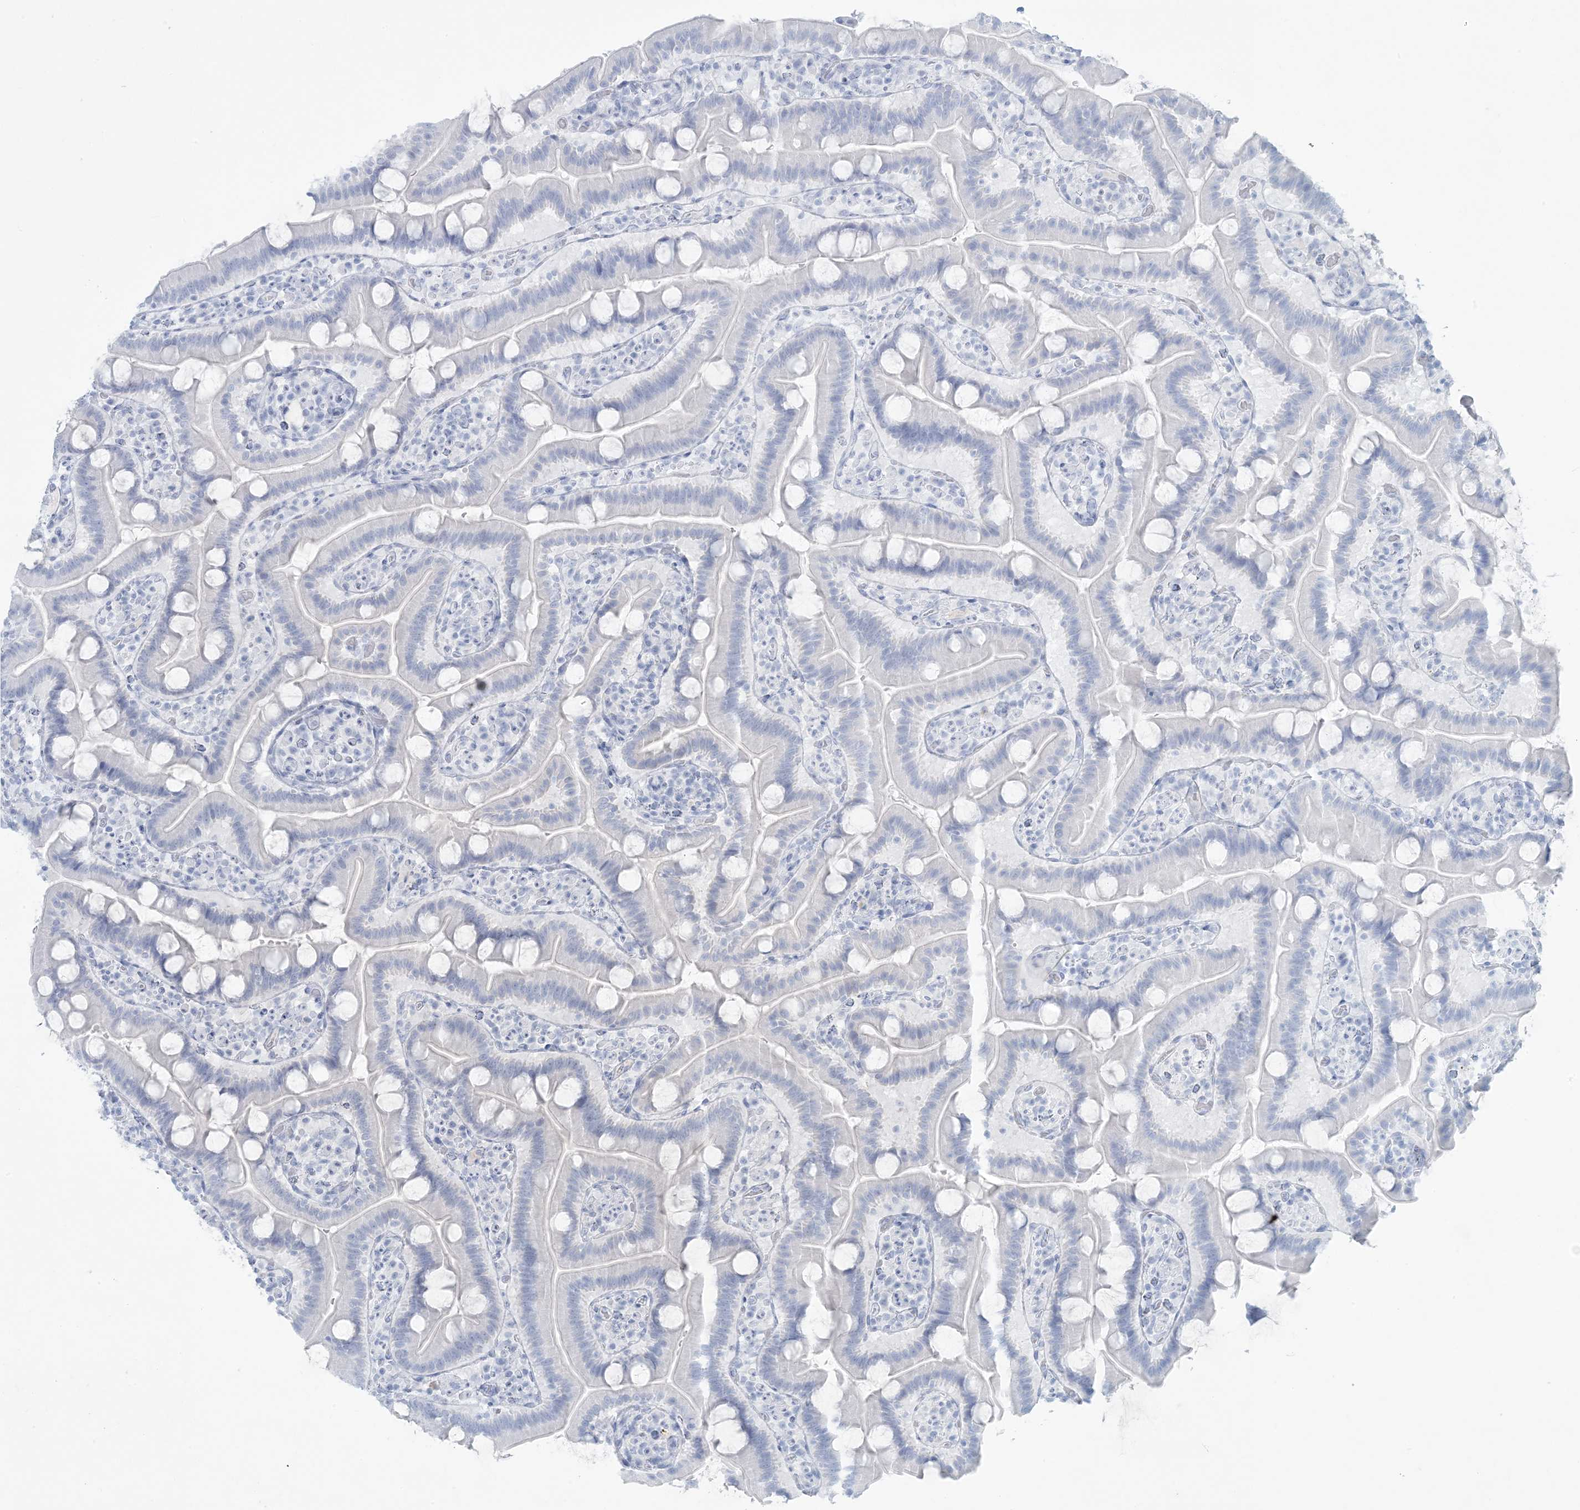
{"staining": {"intensity": "weak", "quantity": "<25%", "location": "cytoplasmic/membranous"}, "tissue": "duodenum", "cell_type": "Glandular cells", "image_type": "normal", "snomed": [{"axis": "morphology", "description": "Normal tissue, NOS"}, {"axis": "topography", "description": "Duodenum"}], "caption": "Glandular cells show no significant expression in unremarkable duodenum.", "gene": "CCDC24", "patient": {"sex": "male", "age": 55}}